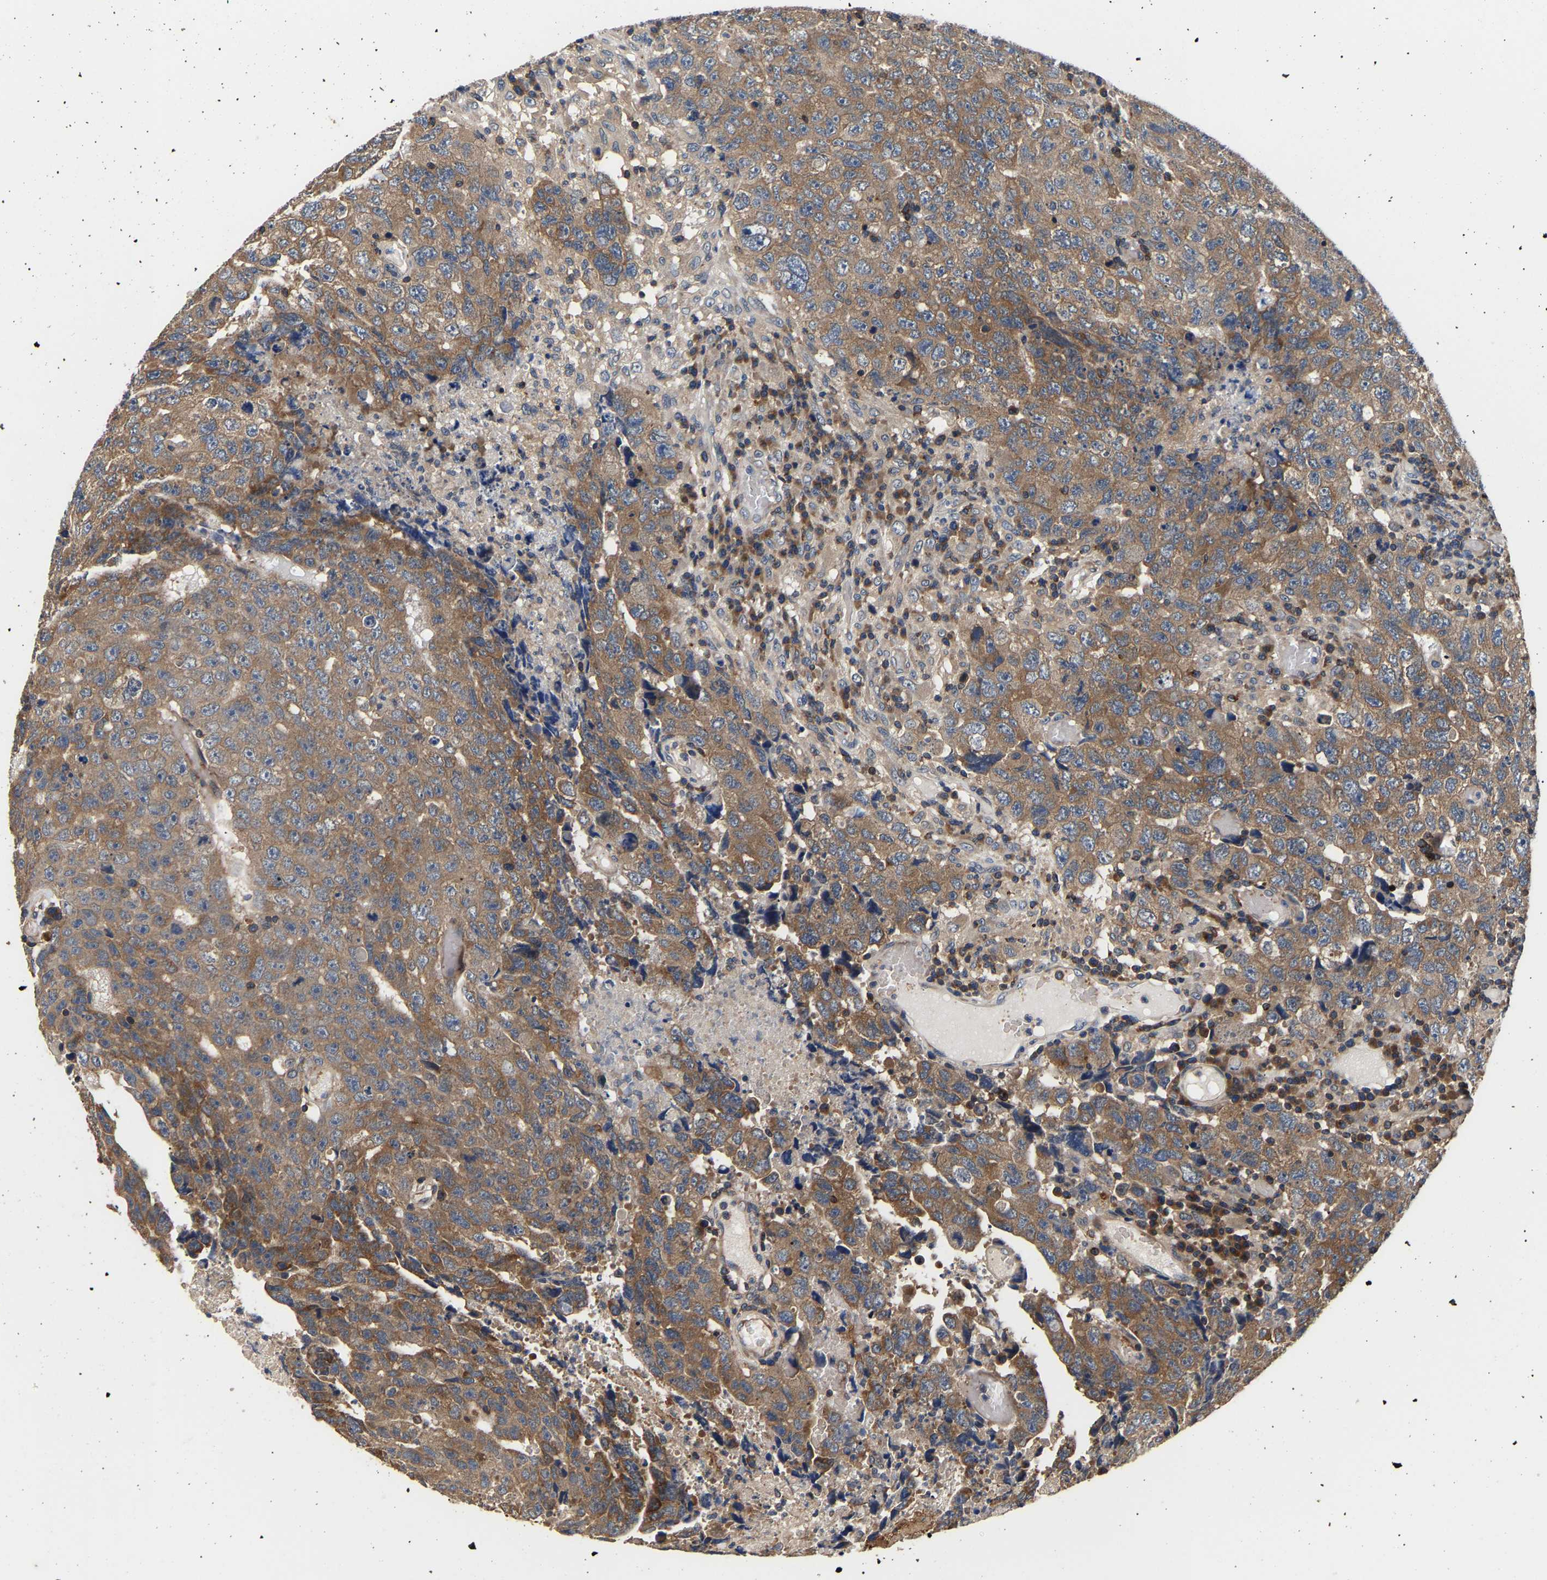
{"staining": {"intensity": "moderate", "quantity": ">75%", "location": "cytoplasmic/membranous"}, "tissue": "testis cancer", "cell_type": "Tumor cells", "image_type": "cancer", "snomed": [{"axis": "morphology", "description": "Necrosis, NOS"}, {"axis": "morphology", "description": "Carcinoma, Embryonal, NOS"}, {"axis": "topography", "description": "Testis"}], "caption": "Approximately >75% of tumor cells in testis cancer (embryonal carcinoma) show moderate cytoplasmic/membranous protein expression as visualized by brown immunohistochemical staining.", "gene": "LRBA", "patient": {"sex": "male", "age": 19}}